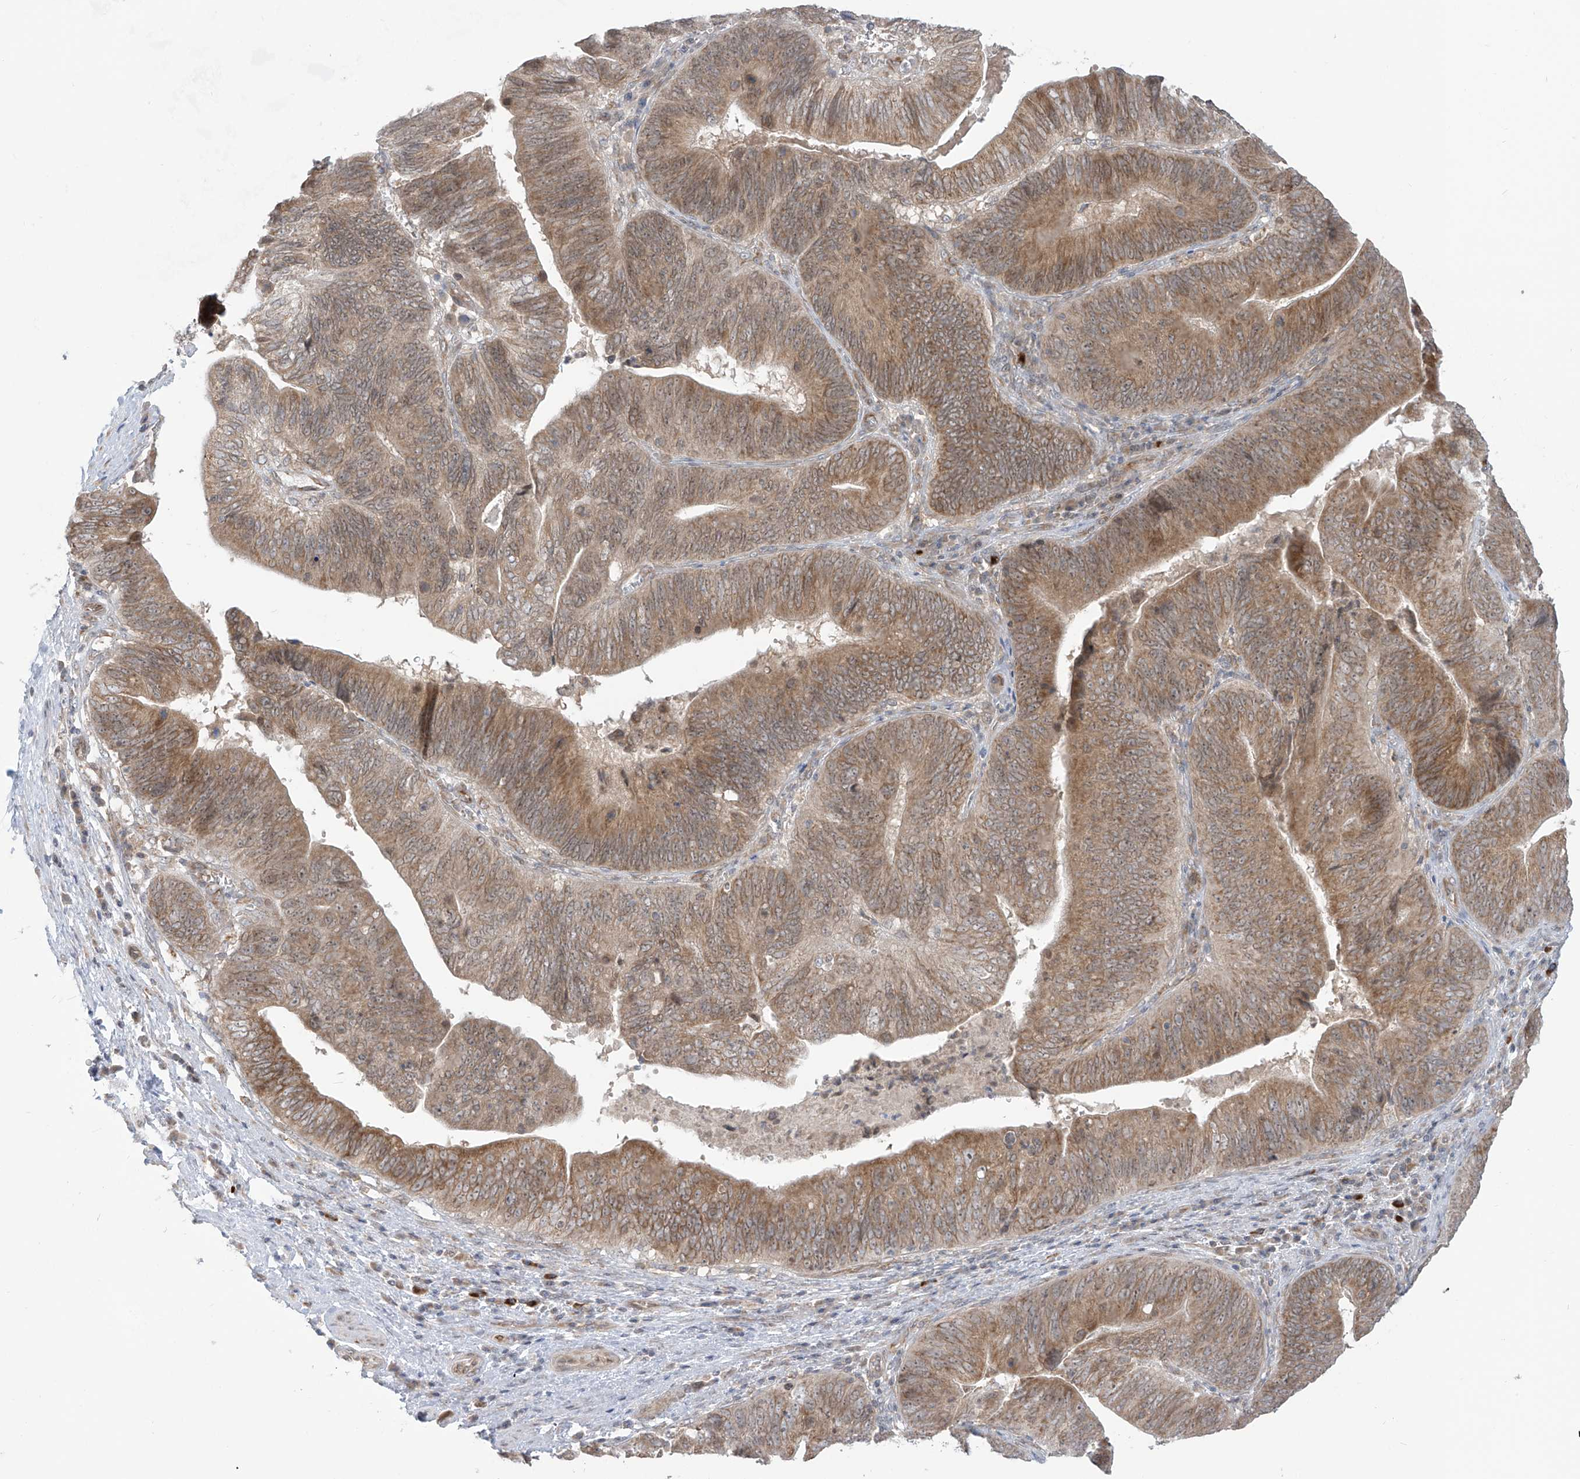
{"staining": {"intensity": "moderate", "quantity": ">75%", "location": "cytoplasmic/membranous"}, "tissue": "pancreatic cancer", "cell_type": "Tumor cells", "image_type": "cancer", "snomed": [{"axis": "morphology", "description": "Adenocarcinoma, NOS"}, {"axis": "topography", "description": "Pancreas"}], "caption": "IHC photomicrograph of human pancreatic cancer stained for a protein (brown), which demonstrates medium levels of moderate cytoplasmic/membranous positivity in about >75% of tumor cells.", "gene": "TRIM67", "patient": {"sex": "male", "age": 63}}